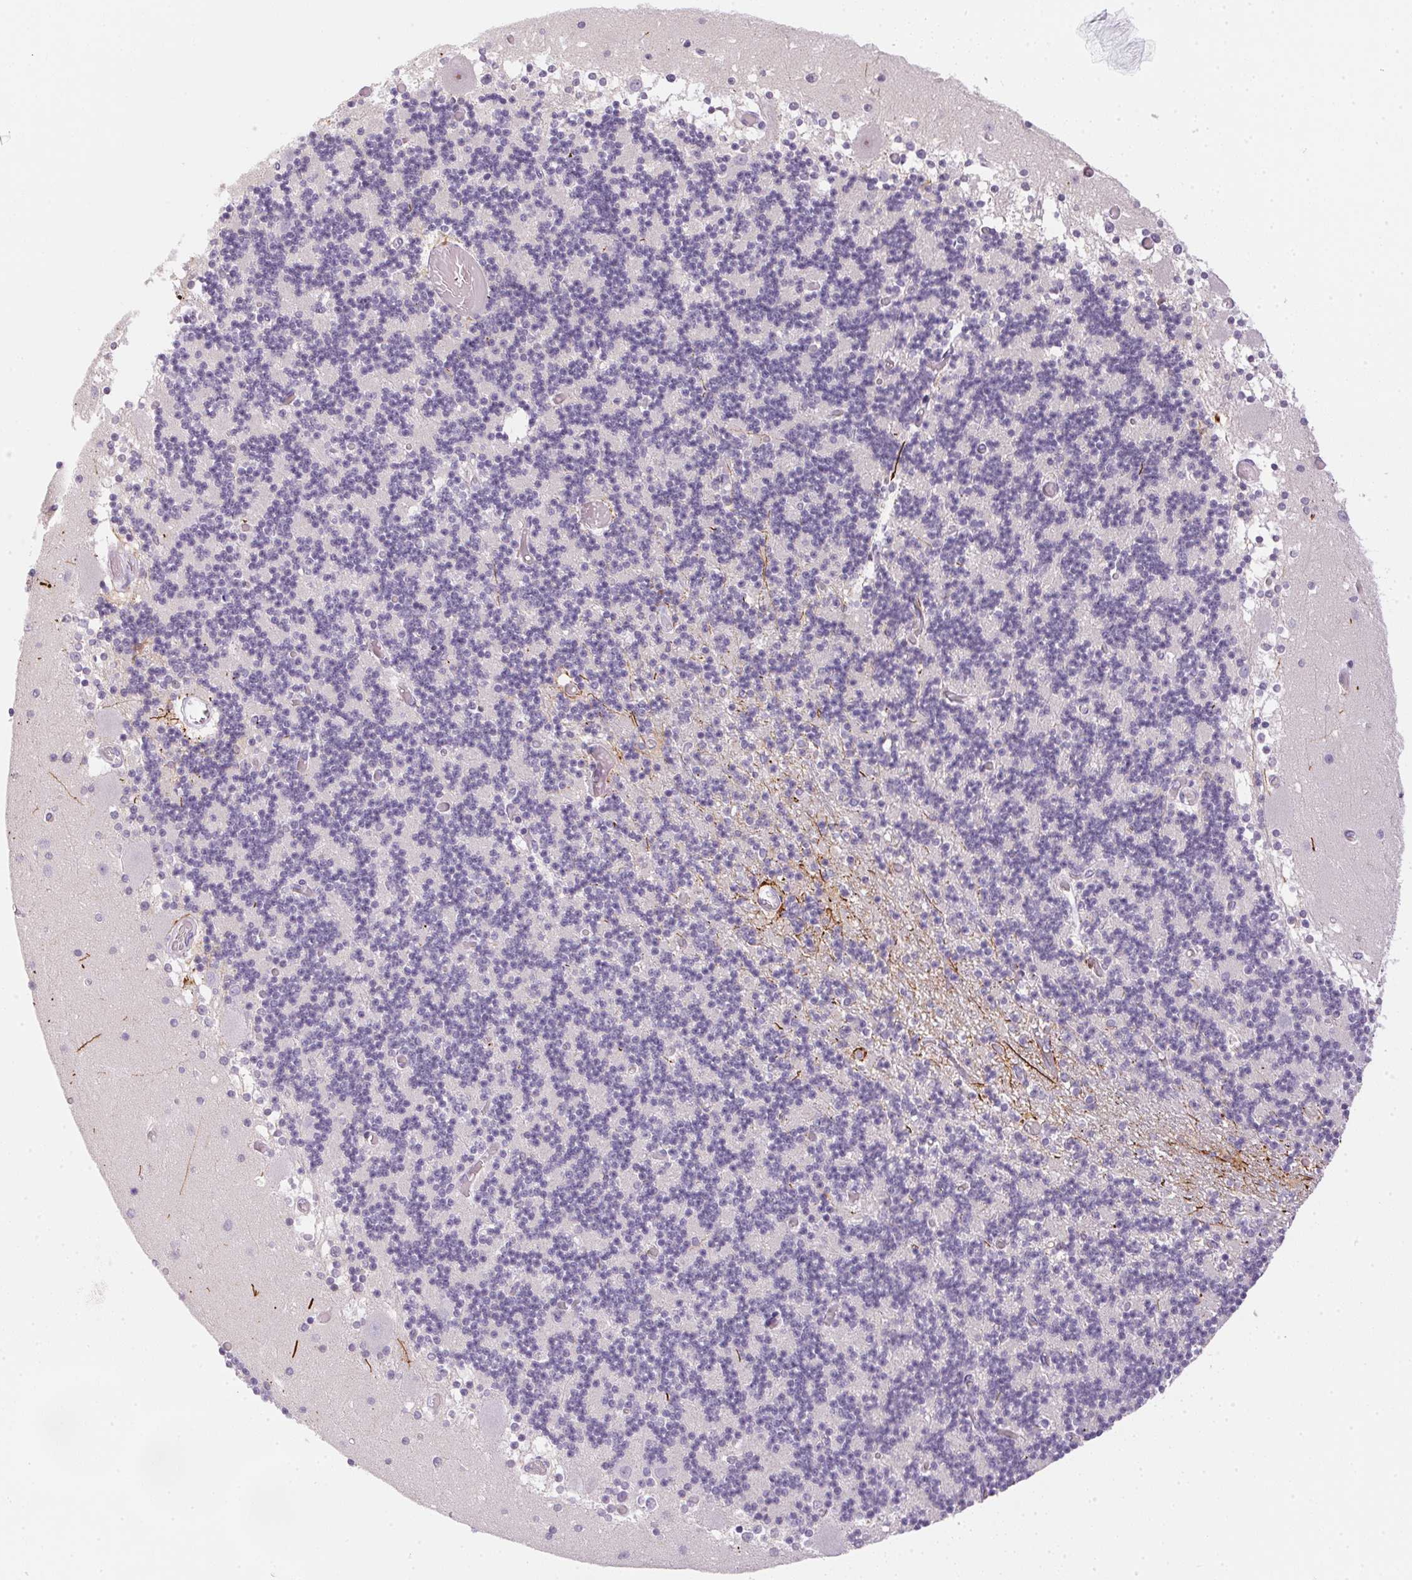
{"staining": {"intensity": "moderate", "quantity": "<25%", "location": "cytoplasmic/membranous"}, "tissue": "cerebellum", "cell_type": "Cells in granular layer", "image_type": "normal", "snomed": [{"axis": "morphology", "description": "Normal tissue, NOS"}, {"axis": "topography", "description": "Cerebellum"}], "caption": "A histopathology image of human cerebellum stained for a protein reveals moderate cytoplasmic/membranous brown staining in cells in granular layer. (DAB IHC with brightfield microscopy, high magnification).", "gene": "ECPAS", "patient": {"sex": "female", "age": 28}}